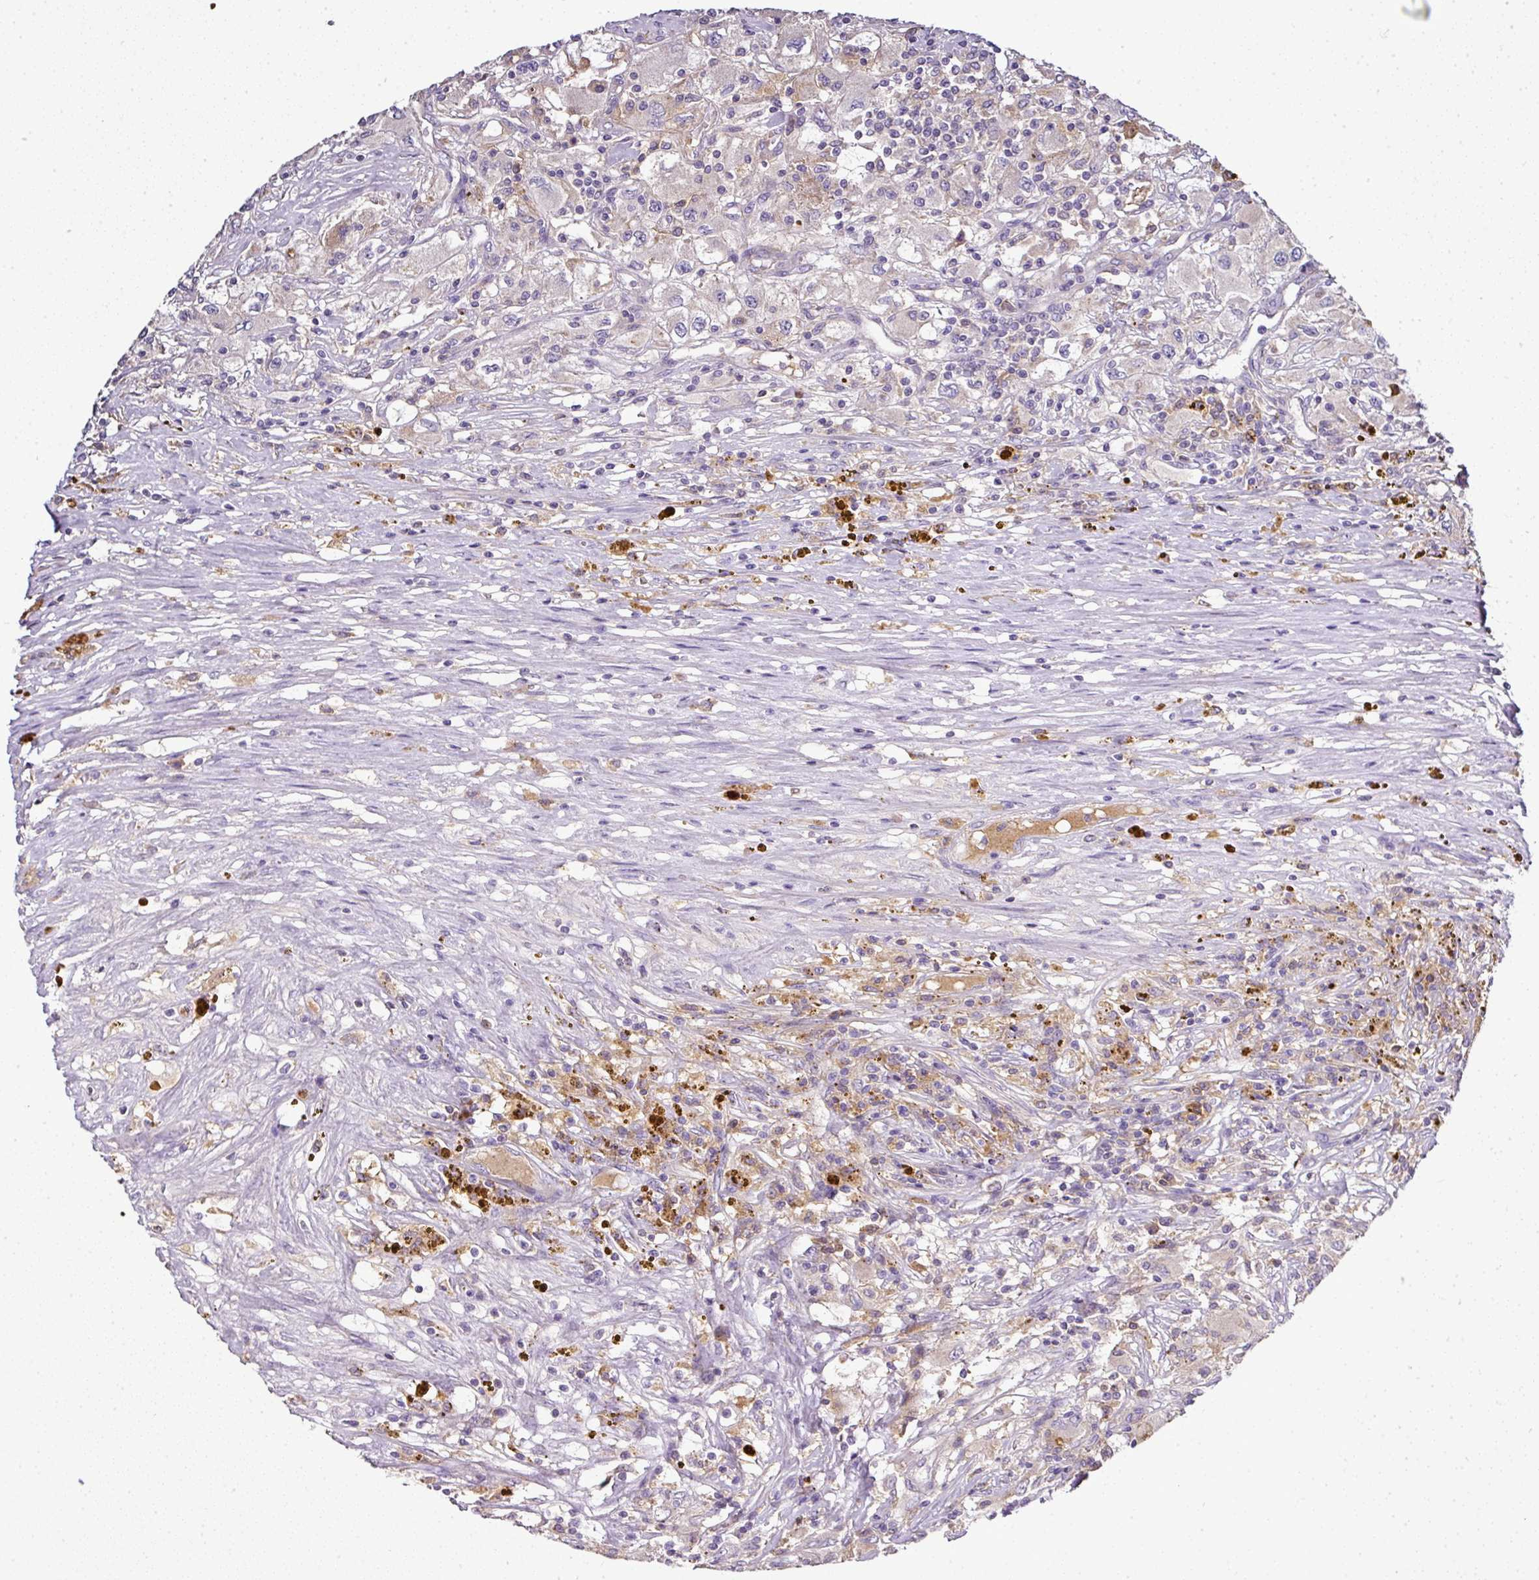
{"staining": {"intensity": "weak", "quantity": "<25%", "location": "cytoplasmic/membranous"}, "tissue": "renal cancer", "cell_type": "Tumor cells", "image_type": "cancer", "snomed": [{"axis": "morphology", "description": "Adenocarcinoma, NOS"}, {"axis": "topography", "description": "Kidney"}], "caption": "An immunohistochemistry (IHC) micrograph of renal cancer is shown. There is no staining in tumor cells of renal cancer.", "gene": "CAB39L", "patient": {"sex": "female", "age": 67}}